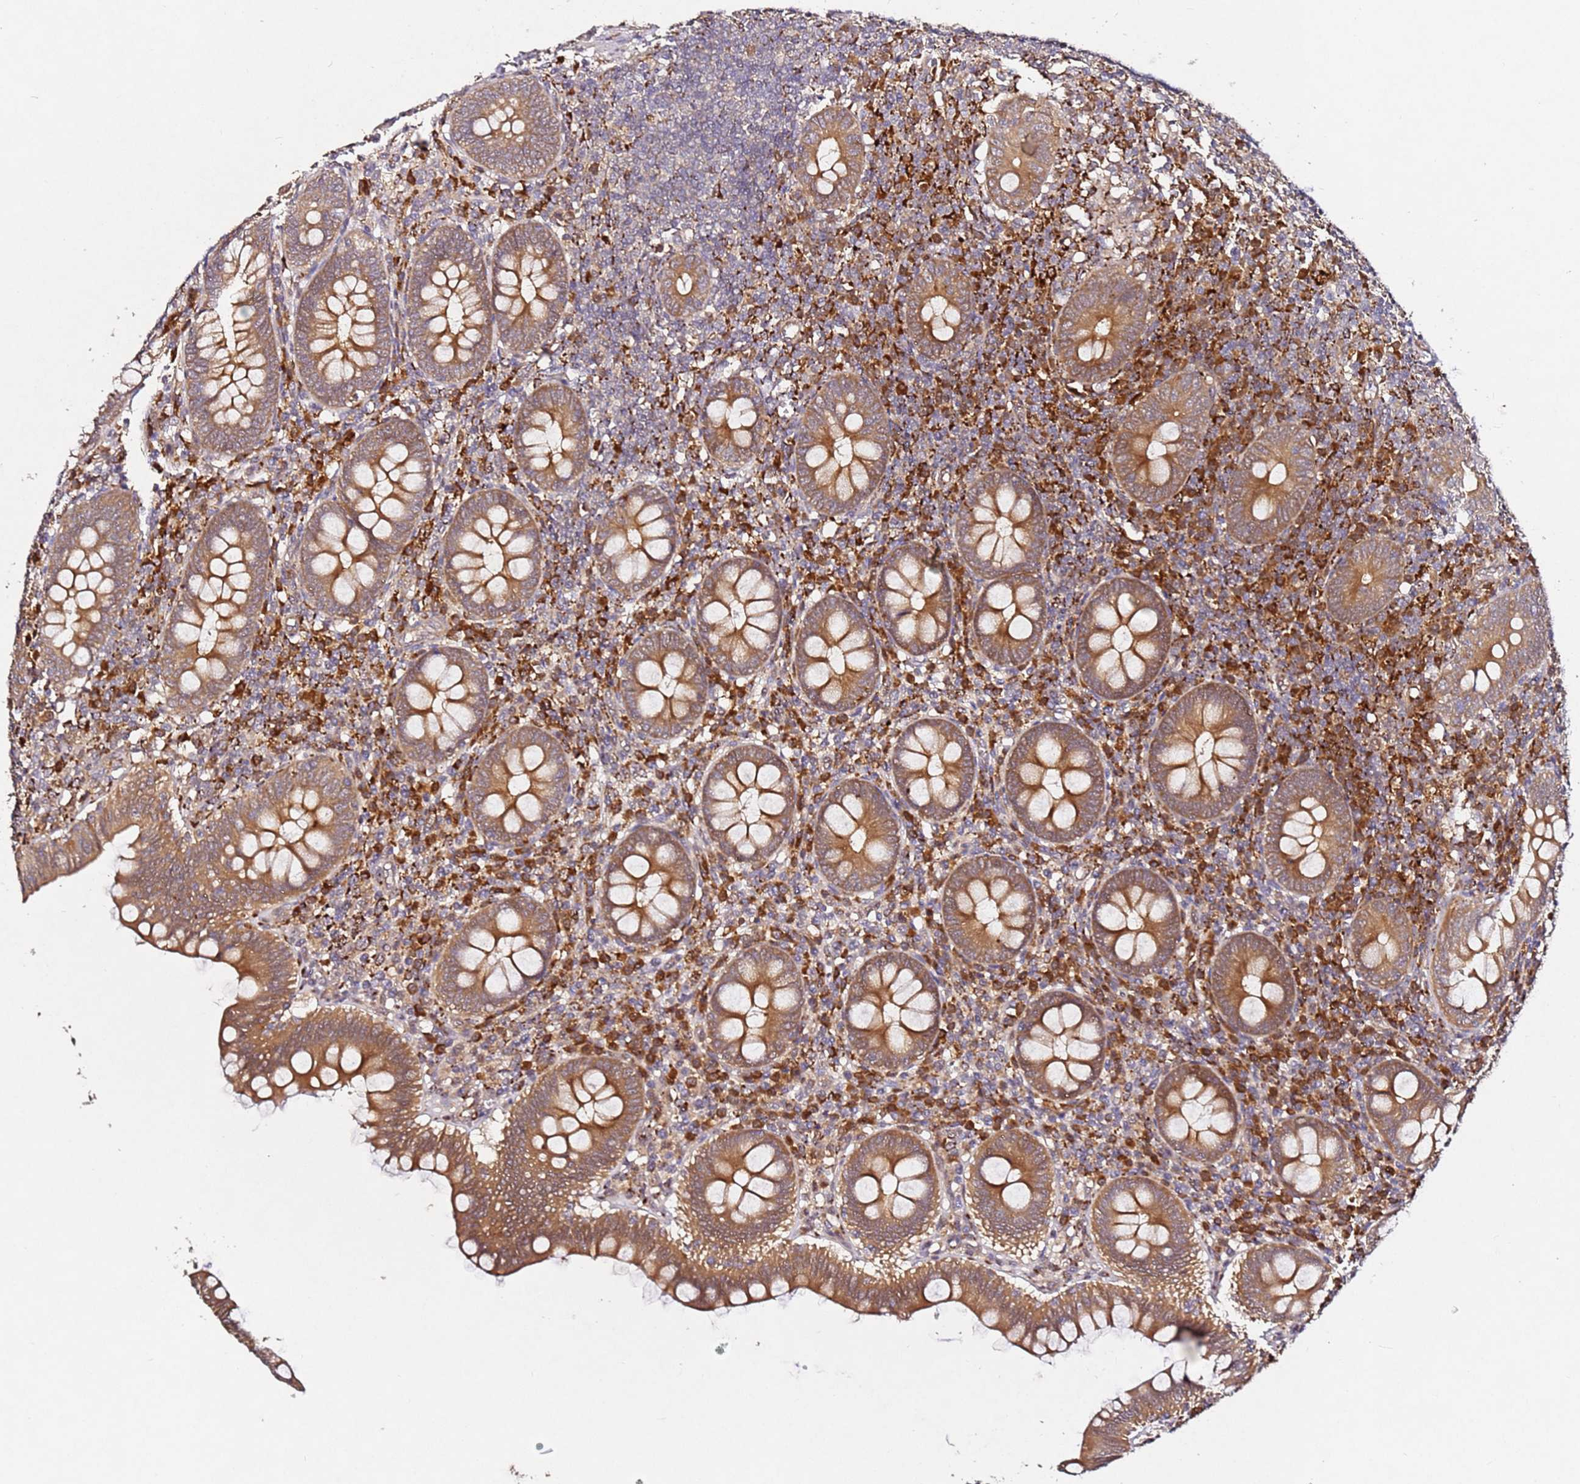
{"staining": {"intensity": "moderate", "quantity": ">75%", "location": "cytoplasmic/membranous"}, "tissue": "appendix", "cell_type": "Glandular cells", "image_type": "normal", "snomed": [{"axis": "morphology", "description": "Normal tissue, NOS"}, {"axis": "topography", "description": "Appendix"}], "caption": "Protein staining displays moderate cytoplasmic/membranous staining in approximately >75% of glandular cells in unremarkable appendix. Using DAB (3,3'-diaminobenzidine) (brown) and hematoxylin (blue) stains, captured at high magnification using brightfield microscopy.", "gene": "ALG11", "patient": {"sex": "male", "age": 14}}